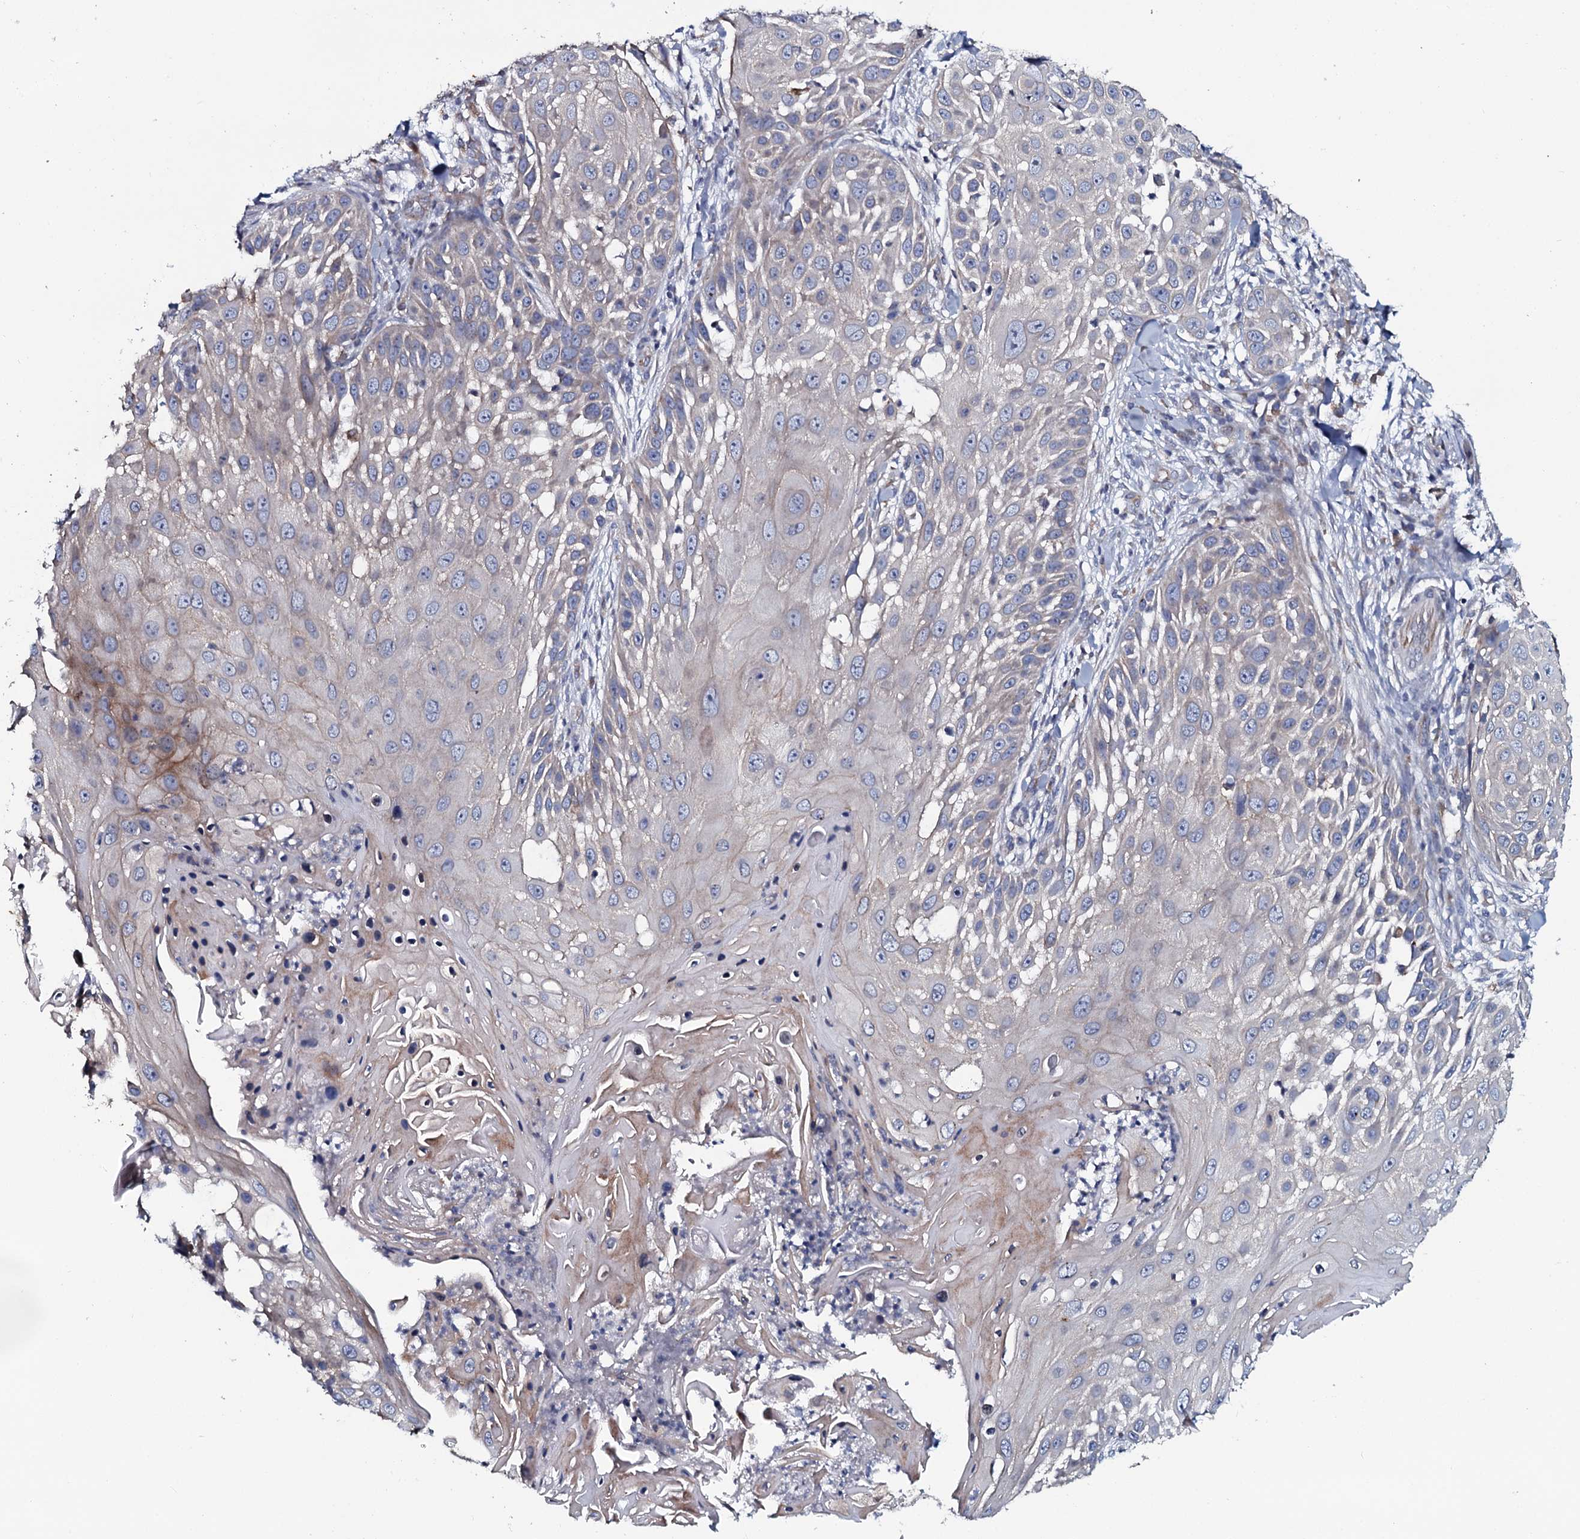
{"staining": {"intensity": "weak", "quantity": "<25%", "location": "cytoplasmic/membranous"}, "tissue": "skin cancer", "cell_type": "Tumor cells", "image_type": "cancer", "snomed": [{"axis": "morphology", "description": "Squamous cell carcinoma, NOS"}, {"axis": "topography", "description": "Skin"}], "caption": "An immunohistochemistry image of skin cancer (squamous cell carcinoma) is shown. There is no staining in tumor cells of skin cancer (squamous cell carcinoma).", "gene": "TMEM151A", "patient": {"sex": "female", "age": 44}}